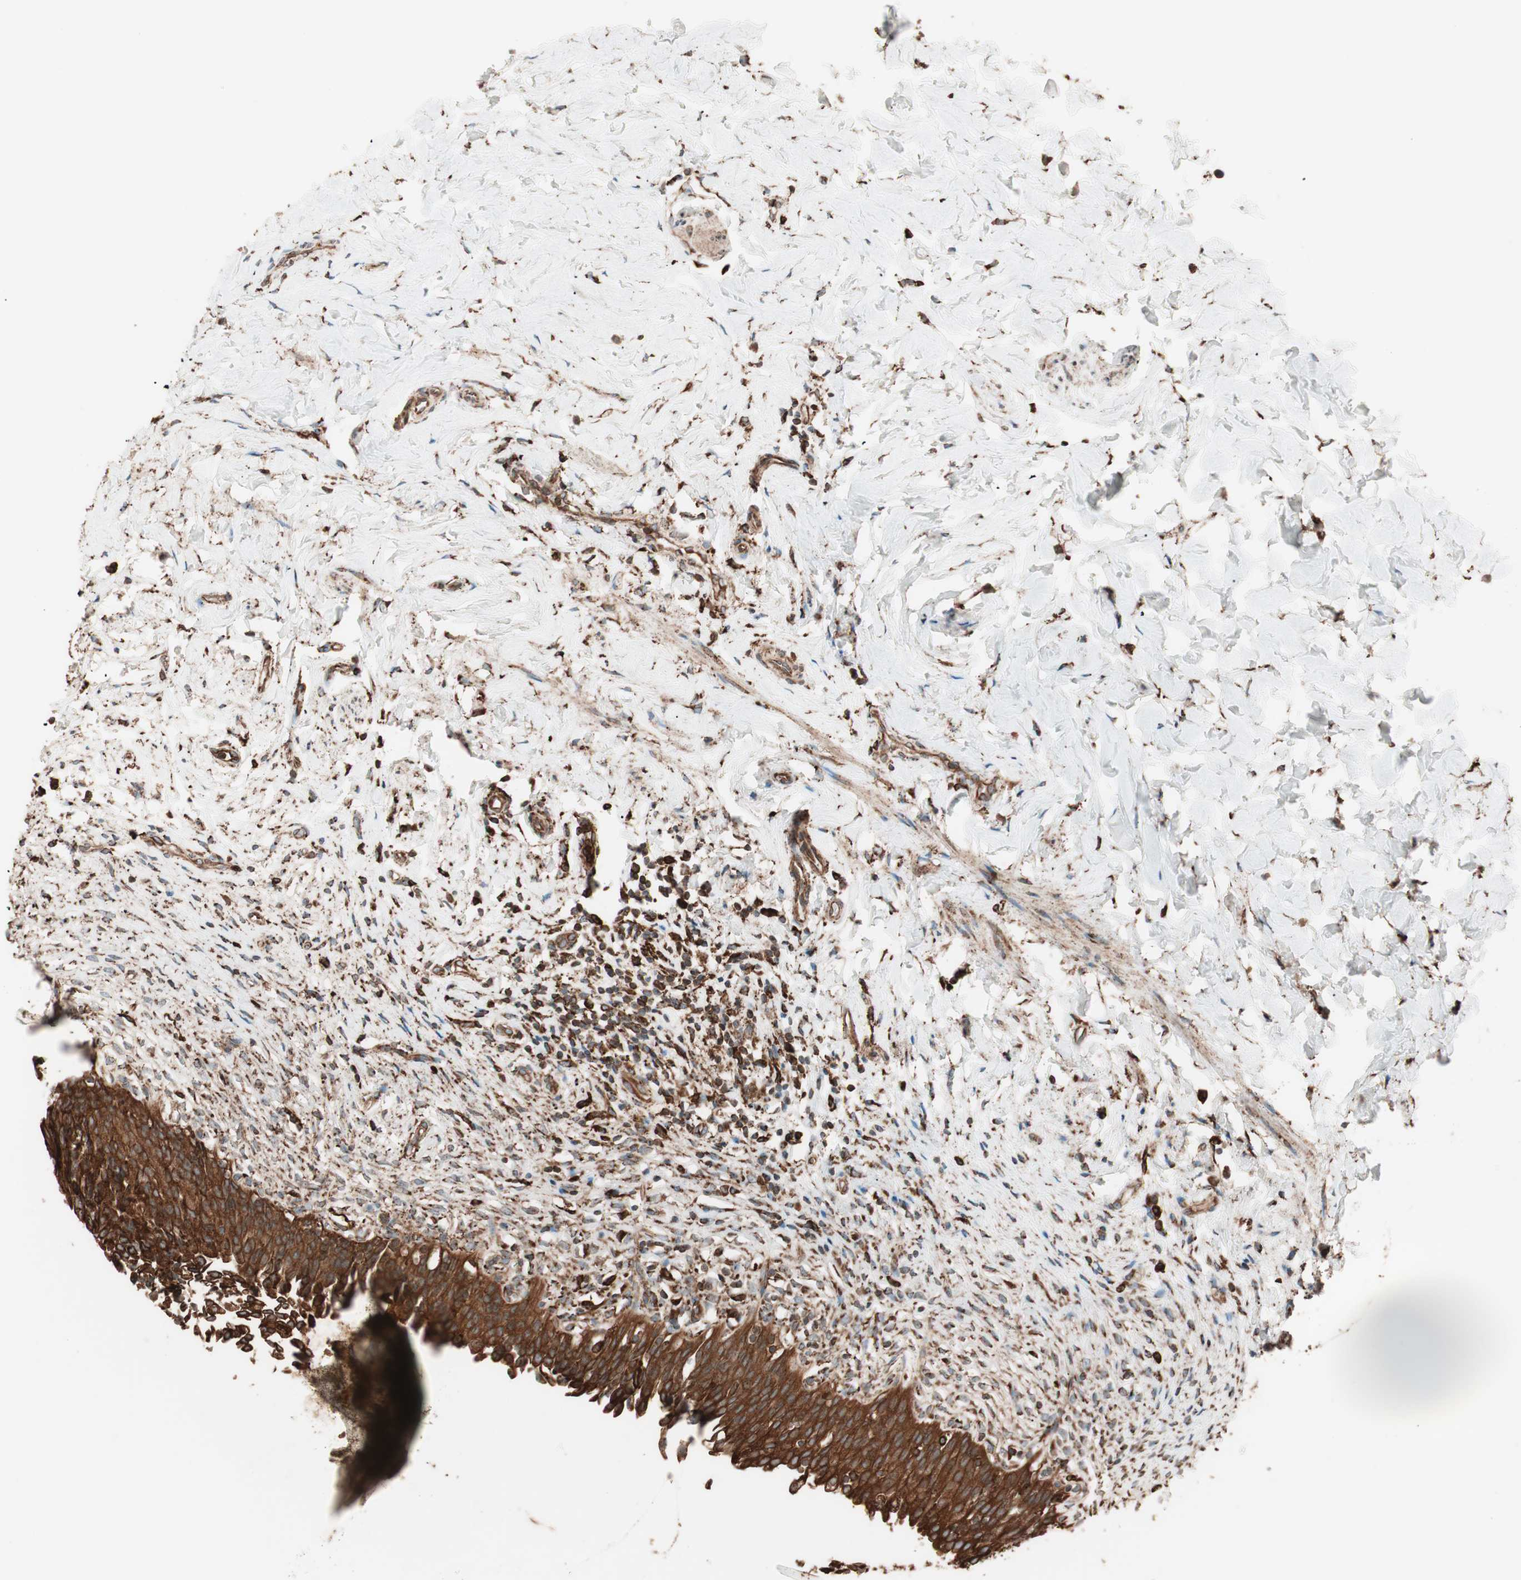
{"staining": {"intensity": "strong", "quantity": ">75%", "location": "cytoplasmic/membranous"}, "tissue": "urinary bladder", "cell_type": "Urothelial cells", "image_type": "normal", "snomed": [{"axis": "morphology", "description": "Normal tissue, NOS"}, {"axis": "morphology", "description": "Inflammation, NOS"}, {"axis": "topography", "description": "Urinary bladder"}], "caption": "Immunohistochemical staining of normal human urinary bladder displays strong cytoplasmic/membranous protein staining in about >75% of urothelial cells. (DAB = brown stain, brightfield microscopy at high magnification).", "gene": "VEGFA", "patient": {"sex": "female", "age": 80}}